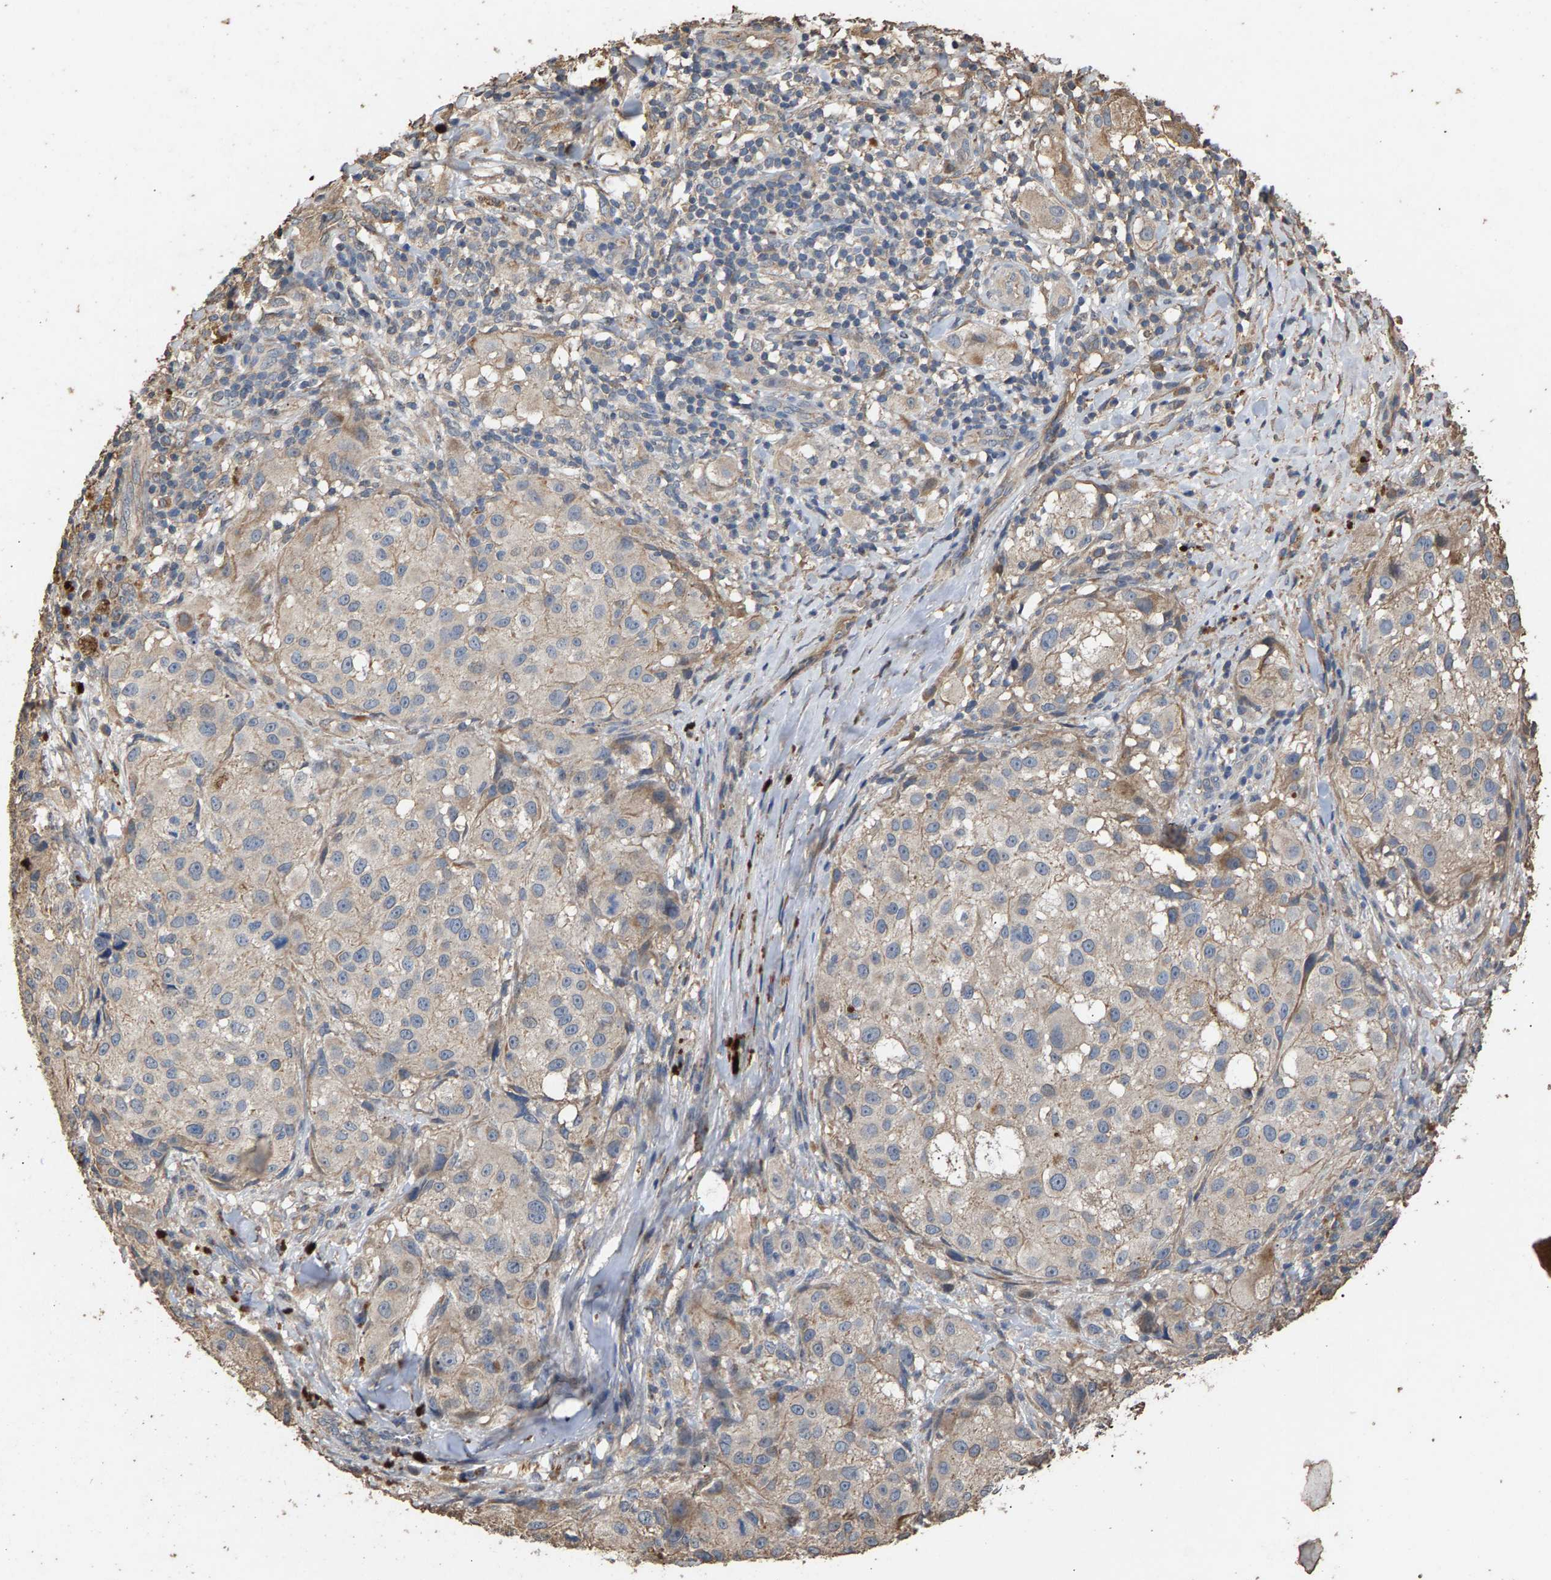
{"staining": {"intensity": "weak", "quantity": "<25%", "location": "cytoplasmic/membranous"}, "tissue": "melanoma", "cell_type": "Tumor cells", "image_type": "cancer", "snomed": [{"axis": "morphology", "description": "Necrosis, NOS"}, {"axis": "morphology", "description": "Malignant melanoma, NOS"}, {"axis": "topography", "description": "Skin"}], "caption": "IHC of human melanoma shows no positivity in tumor cells.", "gene": "HTRA3", "patient": {"sex": "female", "age": 87}}